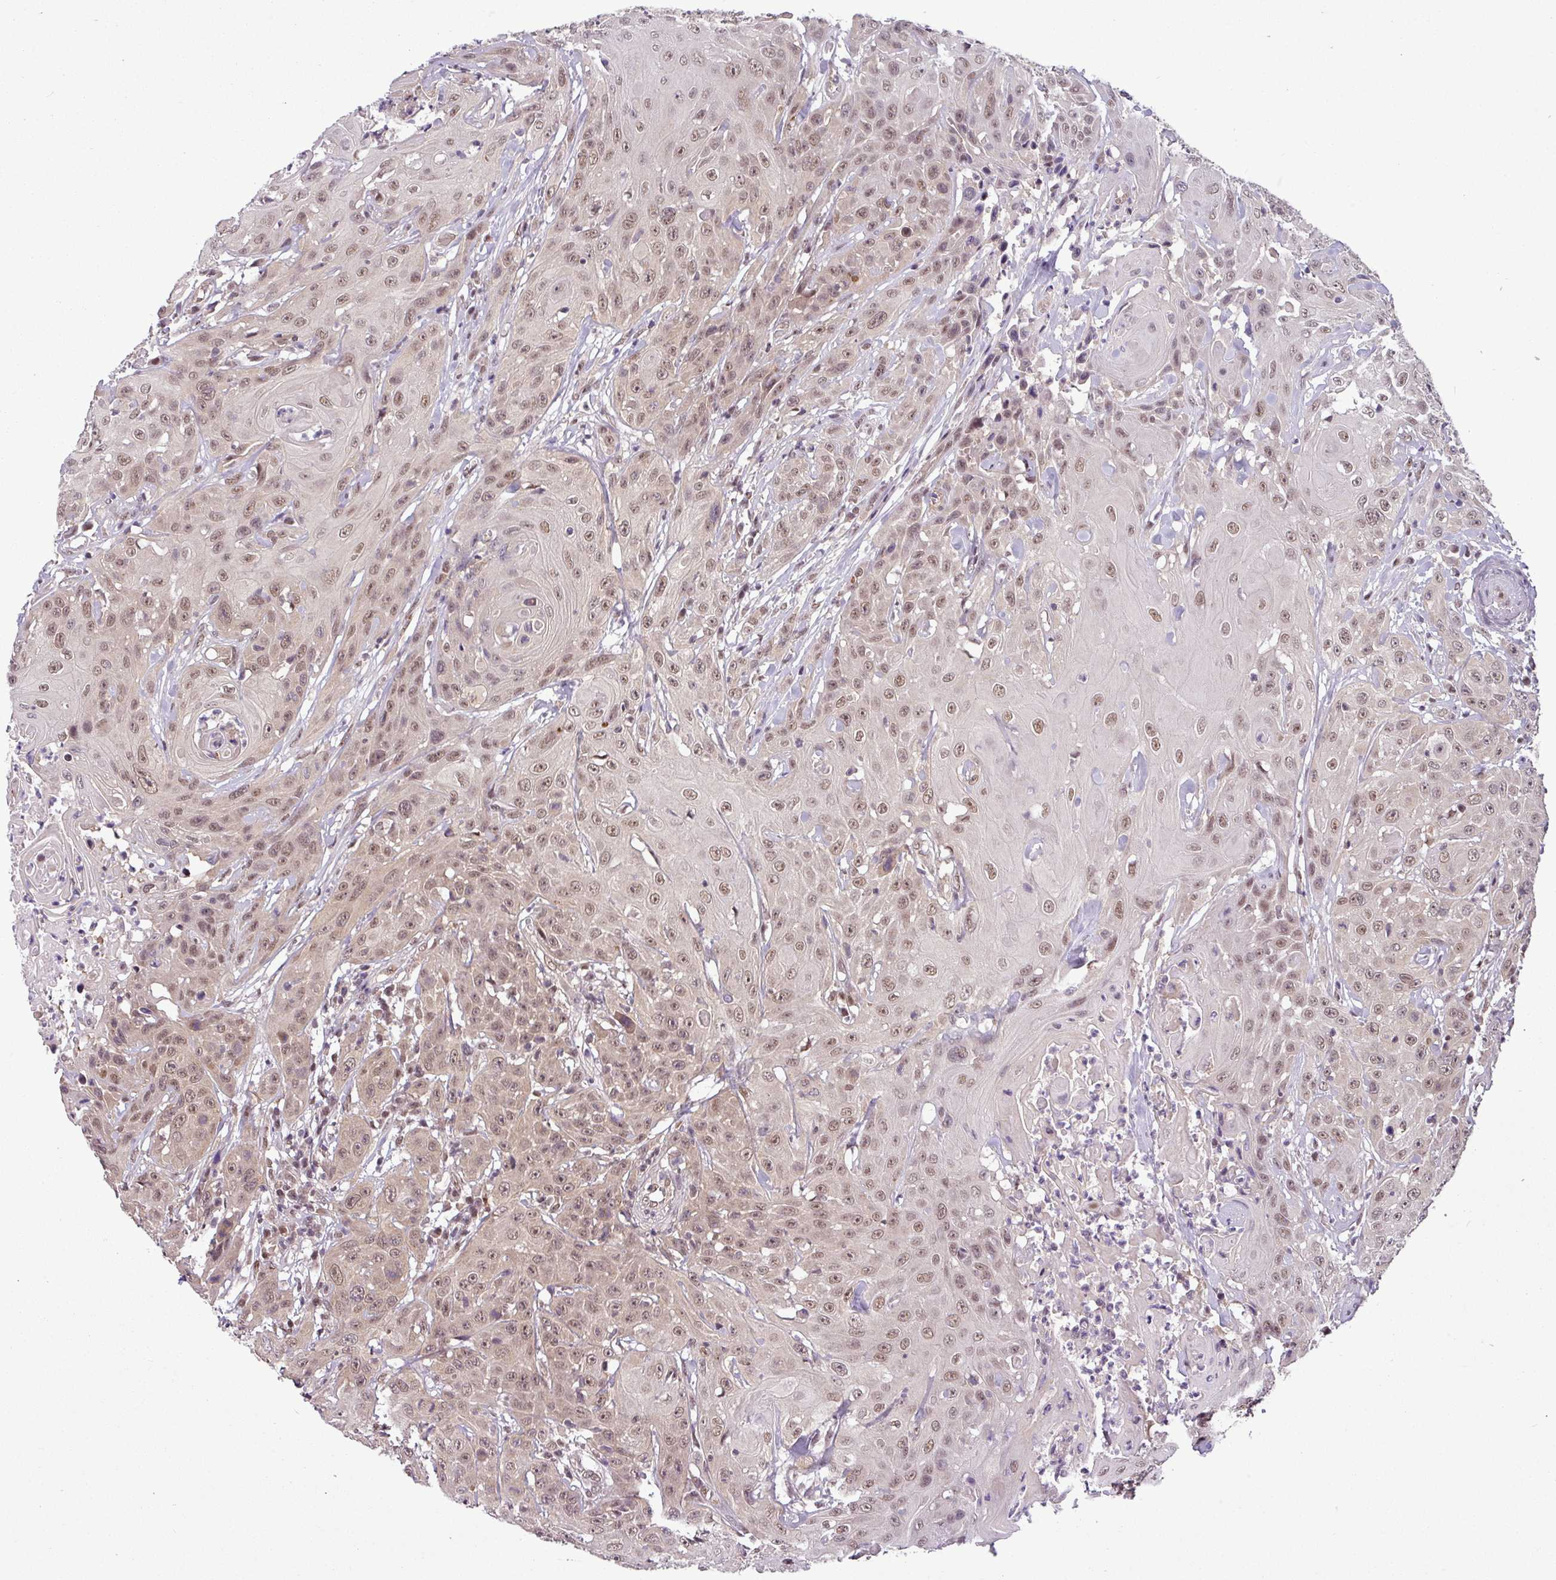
{"staining": {"intensity": "moderate", "quantity": ">75%", "location": "nuclear"}, "tissue": "head and neck cancer", "cell_type": "Tumor cells", "image_type": "cancer", "snomed": [{"axis": "morphology", "description": "Squamous cell carcinoma, NOS"}, {"axis": "topography", "description": "Skin"}, {"axis": "topography", "description": "Head-Neck"}], "caption": "DAB immunohistochemical staining of squamous cell carcinoma (head and neck) displays moderate nuclear protein staining in approximately >75% of tumor cells.", "gene": "MFHAS1", "patient": {"sex": "male", "age": 80}}